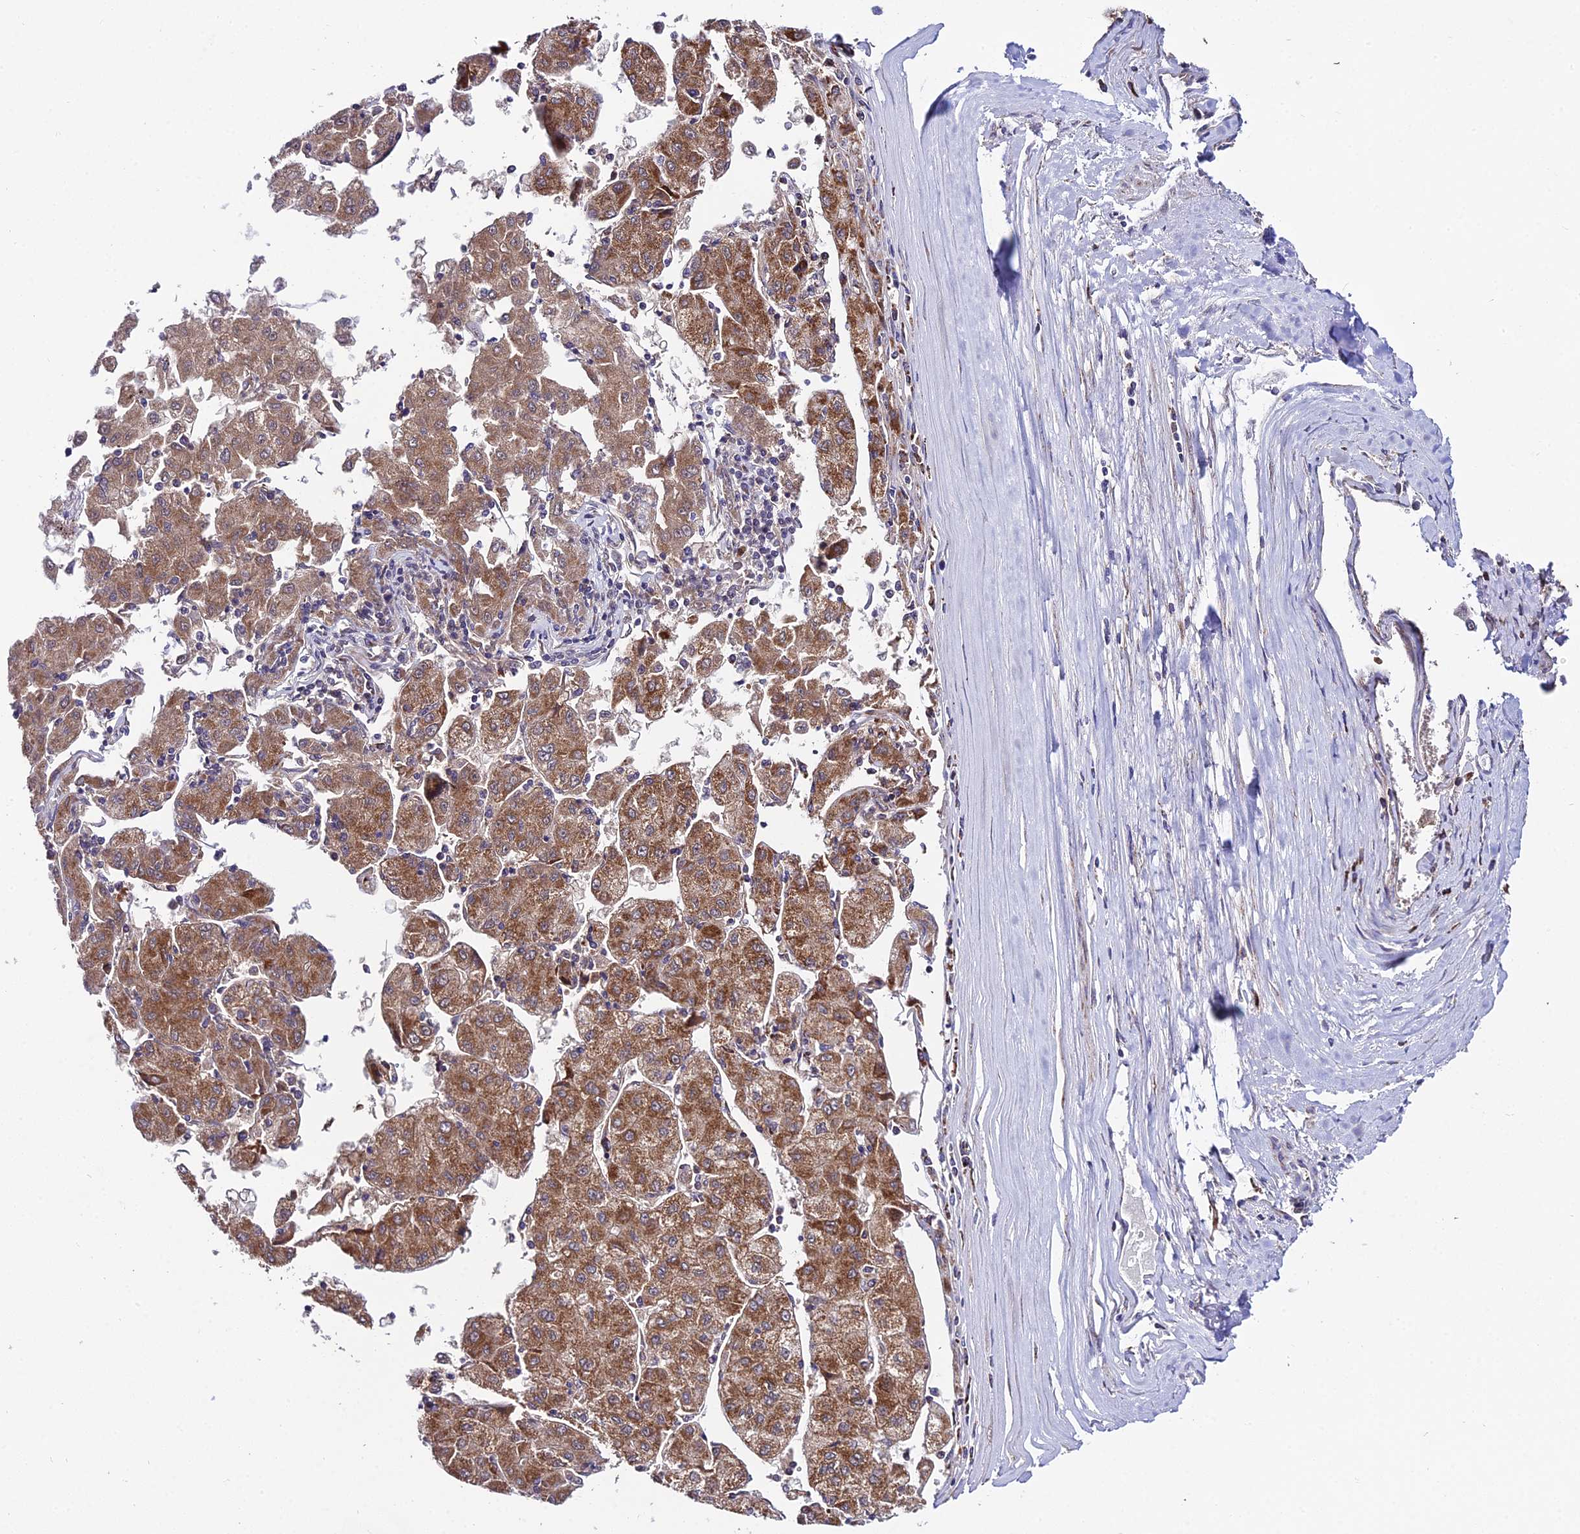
{"staining": {"intensity": "moderate", "quantity": ">75%", "location": "cytoplasmic/membranous"}, "tissue": "liver cancer", "cell_type": "Tumor cells", "image_type": "cancer", "snomed": [{"axis": "morphology", "description": "Carcinoma, Hepatocellular, NOS"}, {"axis": "topography", "description": "Liver"}], "caption": "There is medium levels of moderate cytoplasmic/membranous expression in tumor cells of liver cancer (hepatocellular carcinoma), as demonstrated by immunohistochemical staining (brown color).", "gene": "PSMD2", "patient": {"sex": "male", "age": 72}}